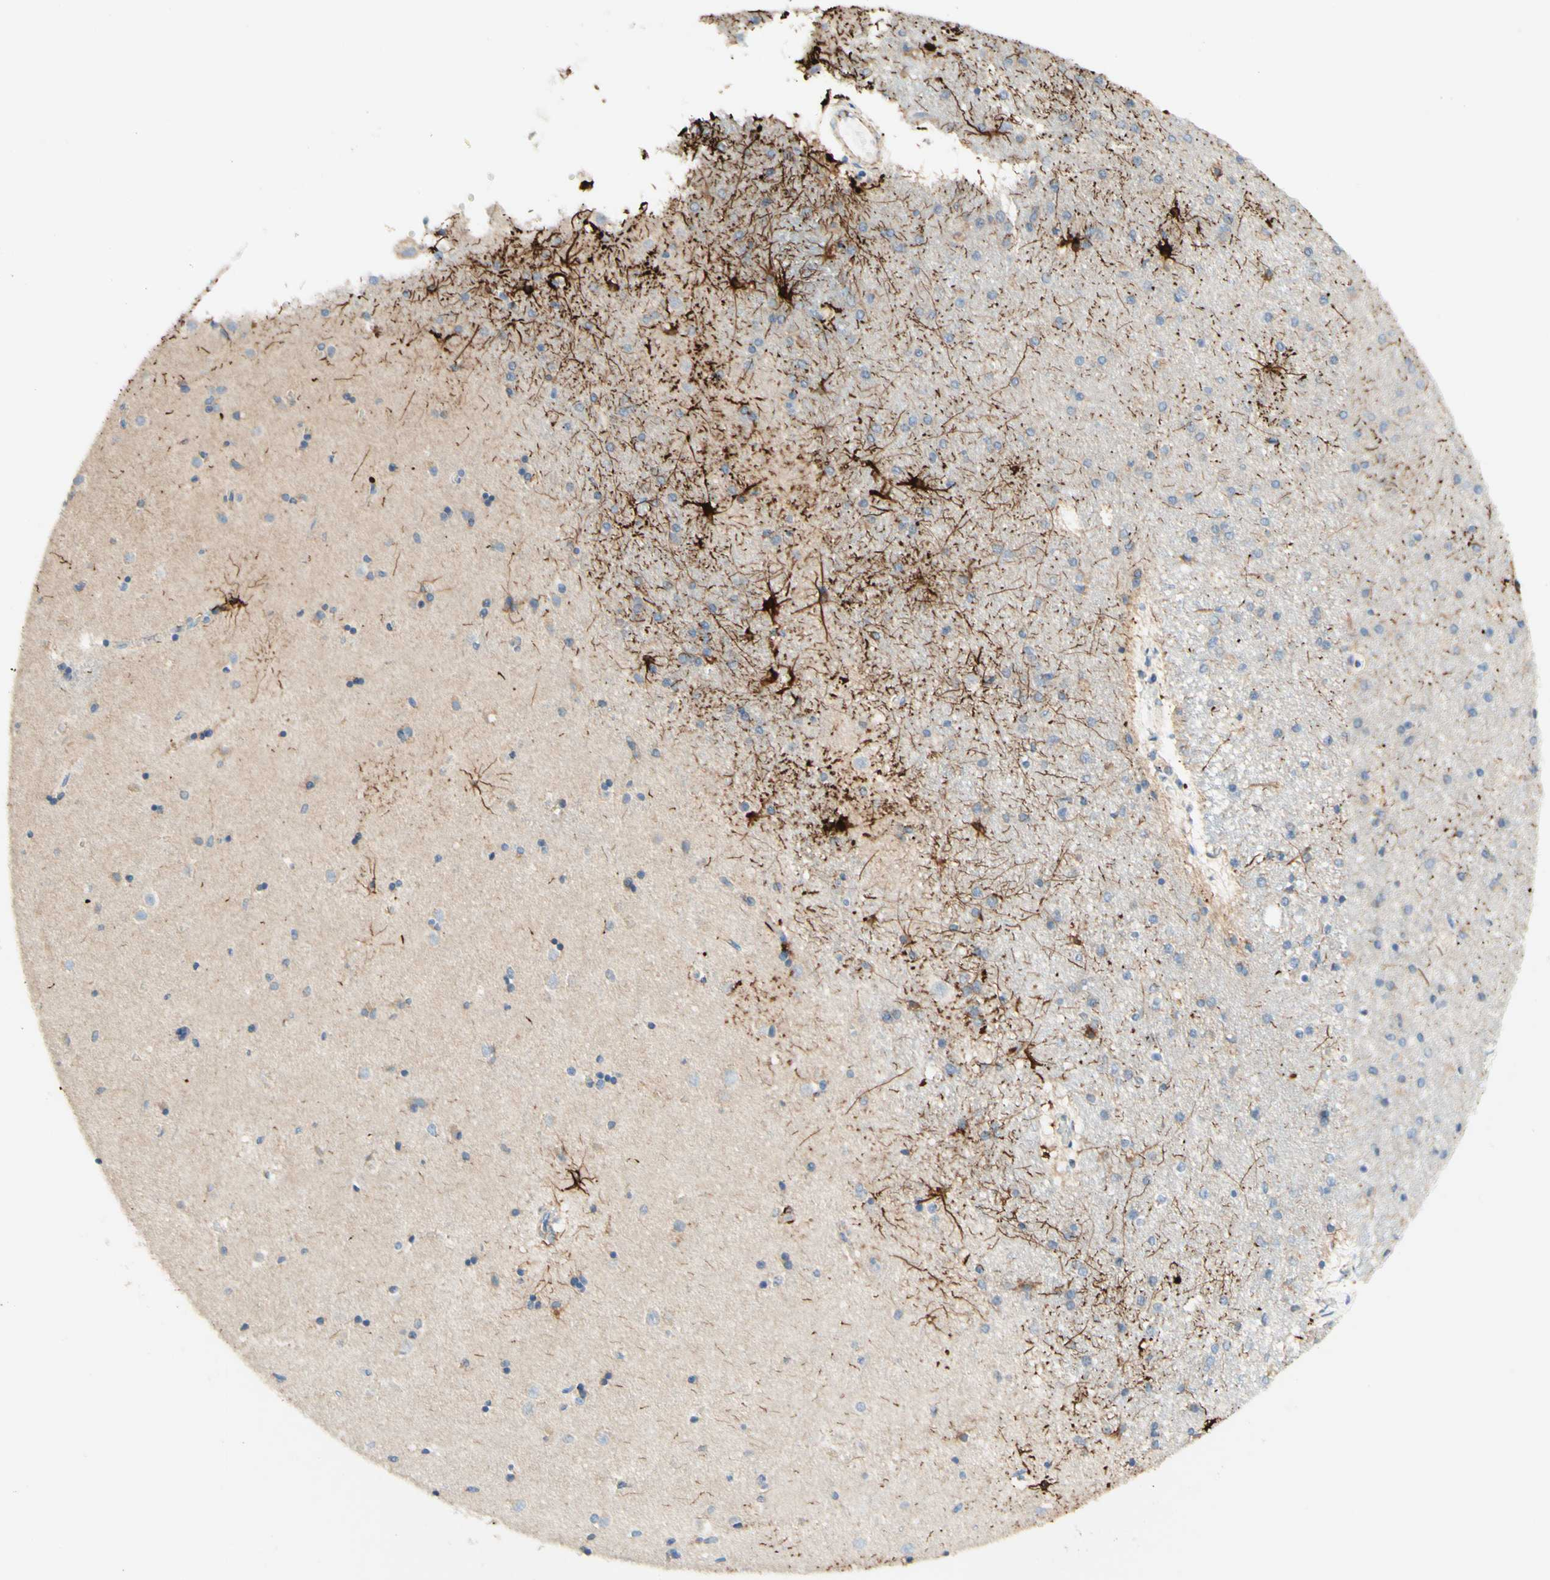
{"staining": {"intensity": "strong", "quantity": "<25%", "location": "cytoplasmic/membranous"}, "tissue": "caudate", "cell_type": "Glial cells", "image_type": "normal", "snomed": [{"axis": "morphology", "description": "Normal tissue, NOS"}, {"axis": "topography", "description": "Lateral ventricle wall"}], "caption": "Caudate stained with a brown dye demonstrates strong cytoplasmic/membranous positive expression in about <25% of glial cells.", "gene": "ARMC10", "patient": {"sex": "female", "age": 54}}